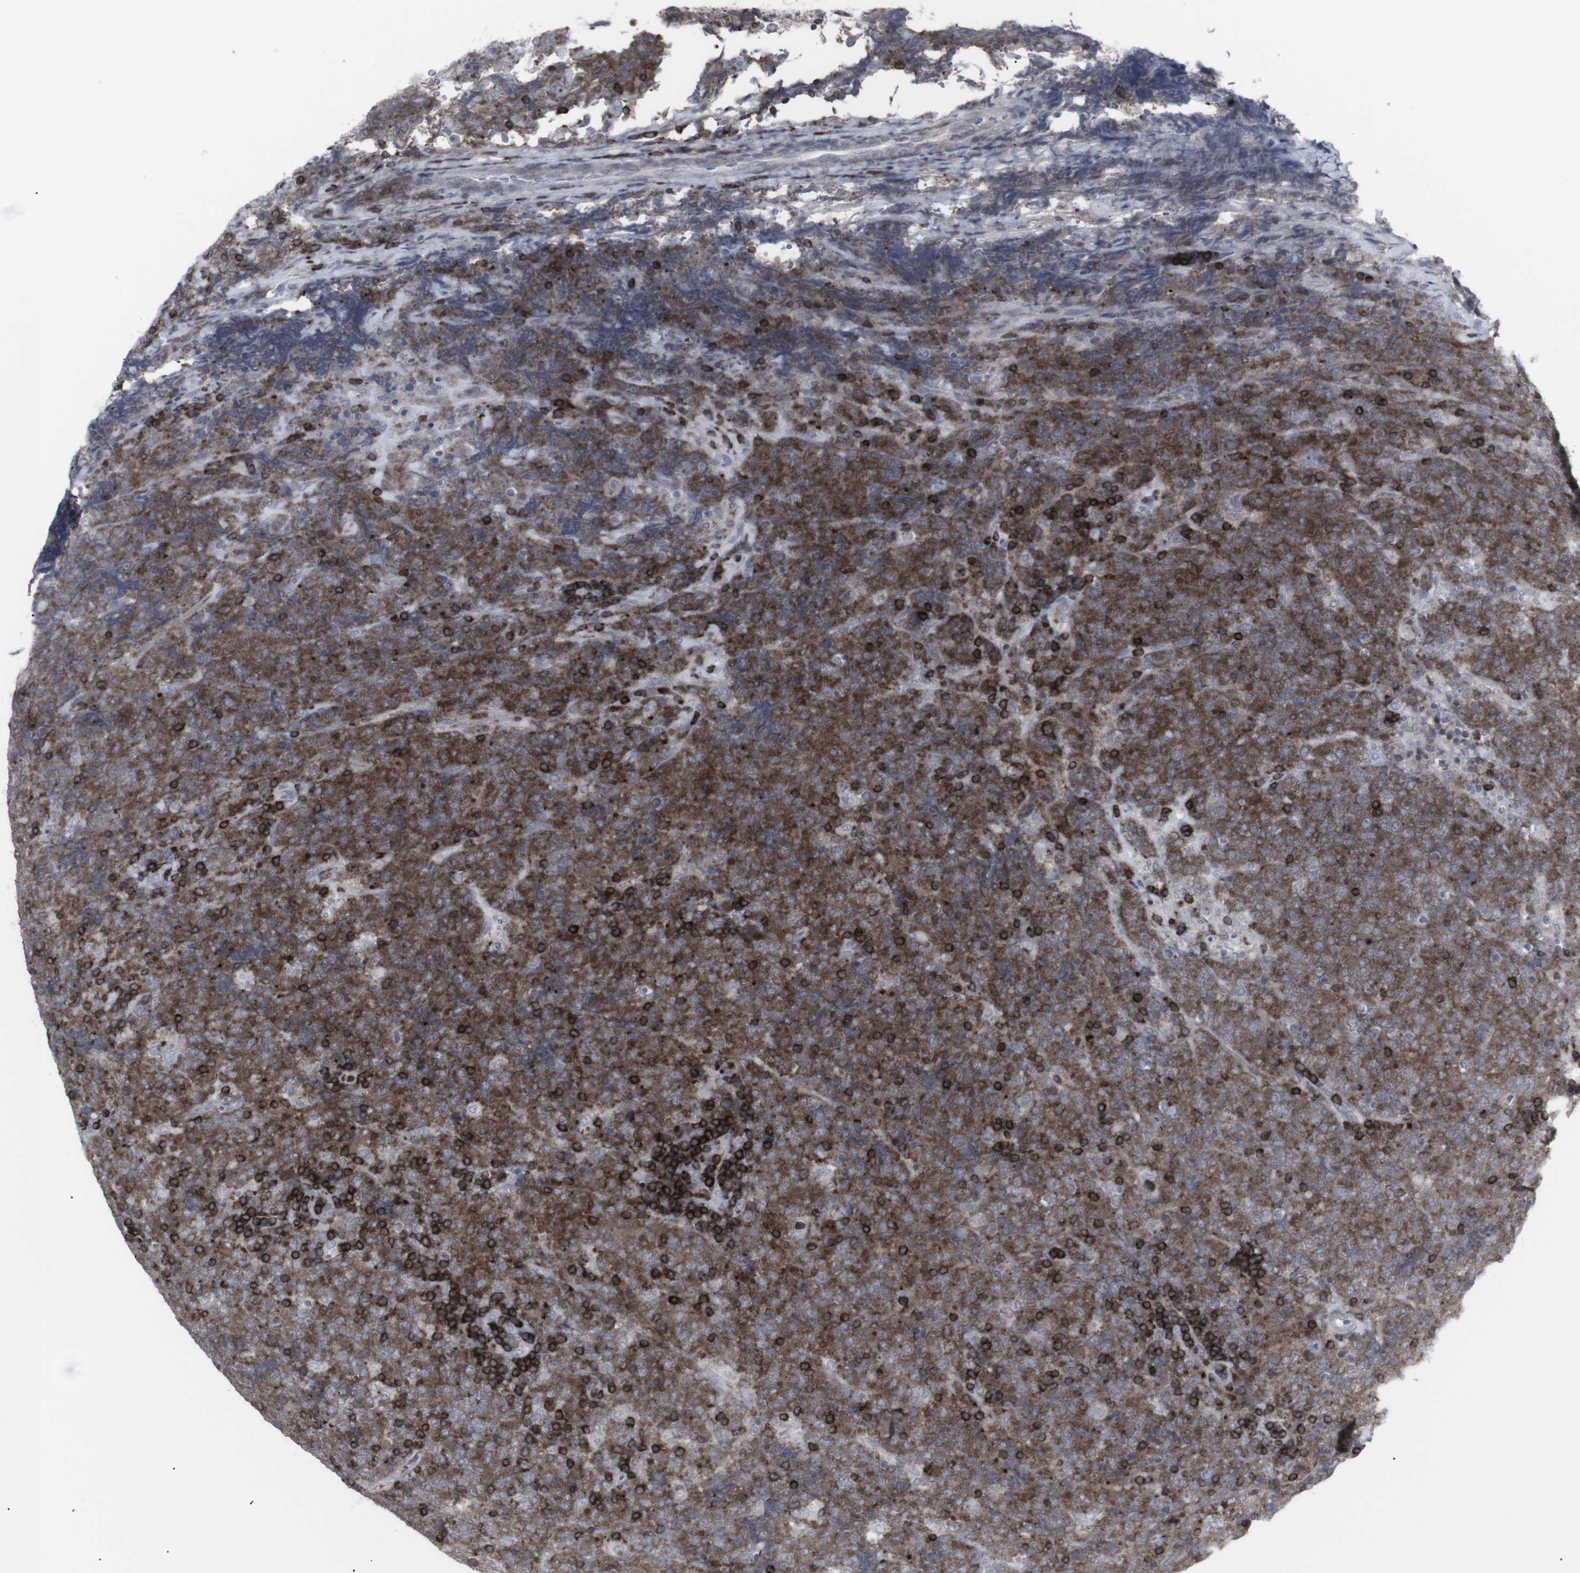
{"staining": {"intensity": "moderate", "quantity": ">75%", "location": "cytoplasmic/membranous"}, "tissue": "lymphoma", "cell_type": "Tumor cells", "image_type": "cancer", "snomed": [{"axis": "morphology", "description": "Malignant lymphoma, non-Hodgkin's type, High grade"}, {"axis": "topography", "description": "Tonsil"}], "caption": "This is an image of immunohistochemistry staining of malignant lymphoma, non-Hodgkin's type (high-grade), which shows moderate positivity in the cytoplasmic/membranous of tumor cells.", "gene": "APOBEC2", "patient": {"sex": "female", "age": 36}}